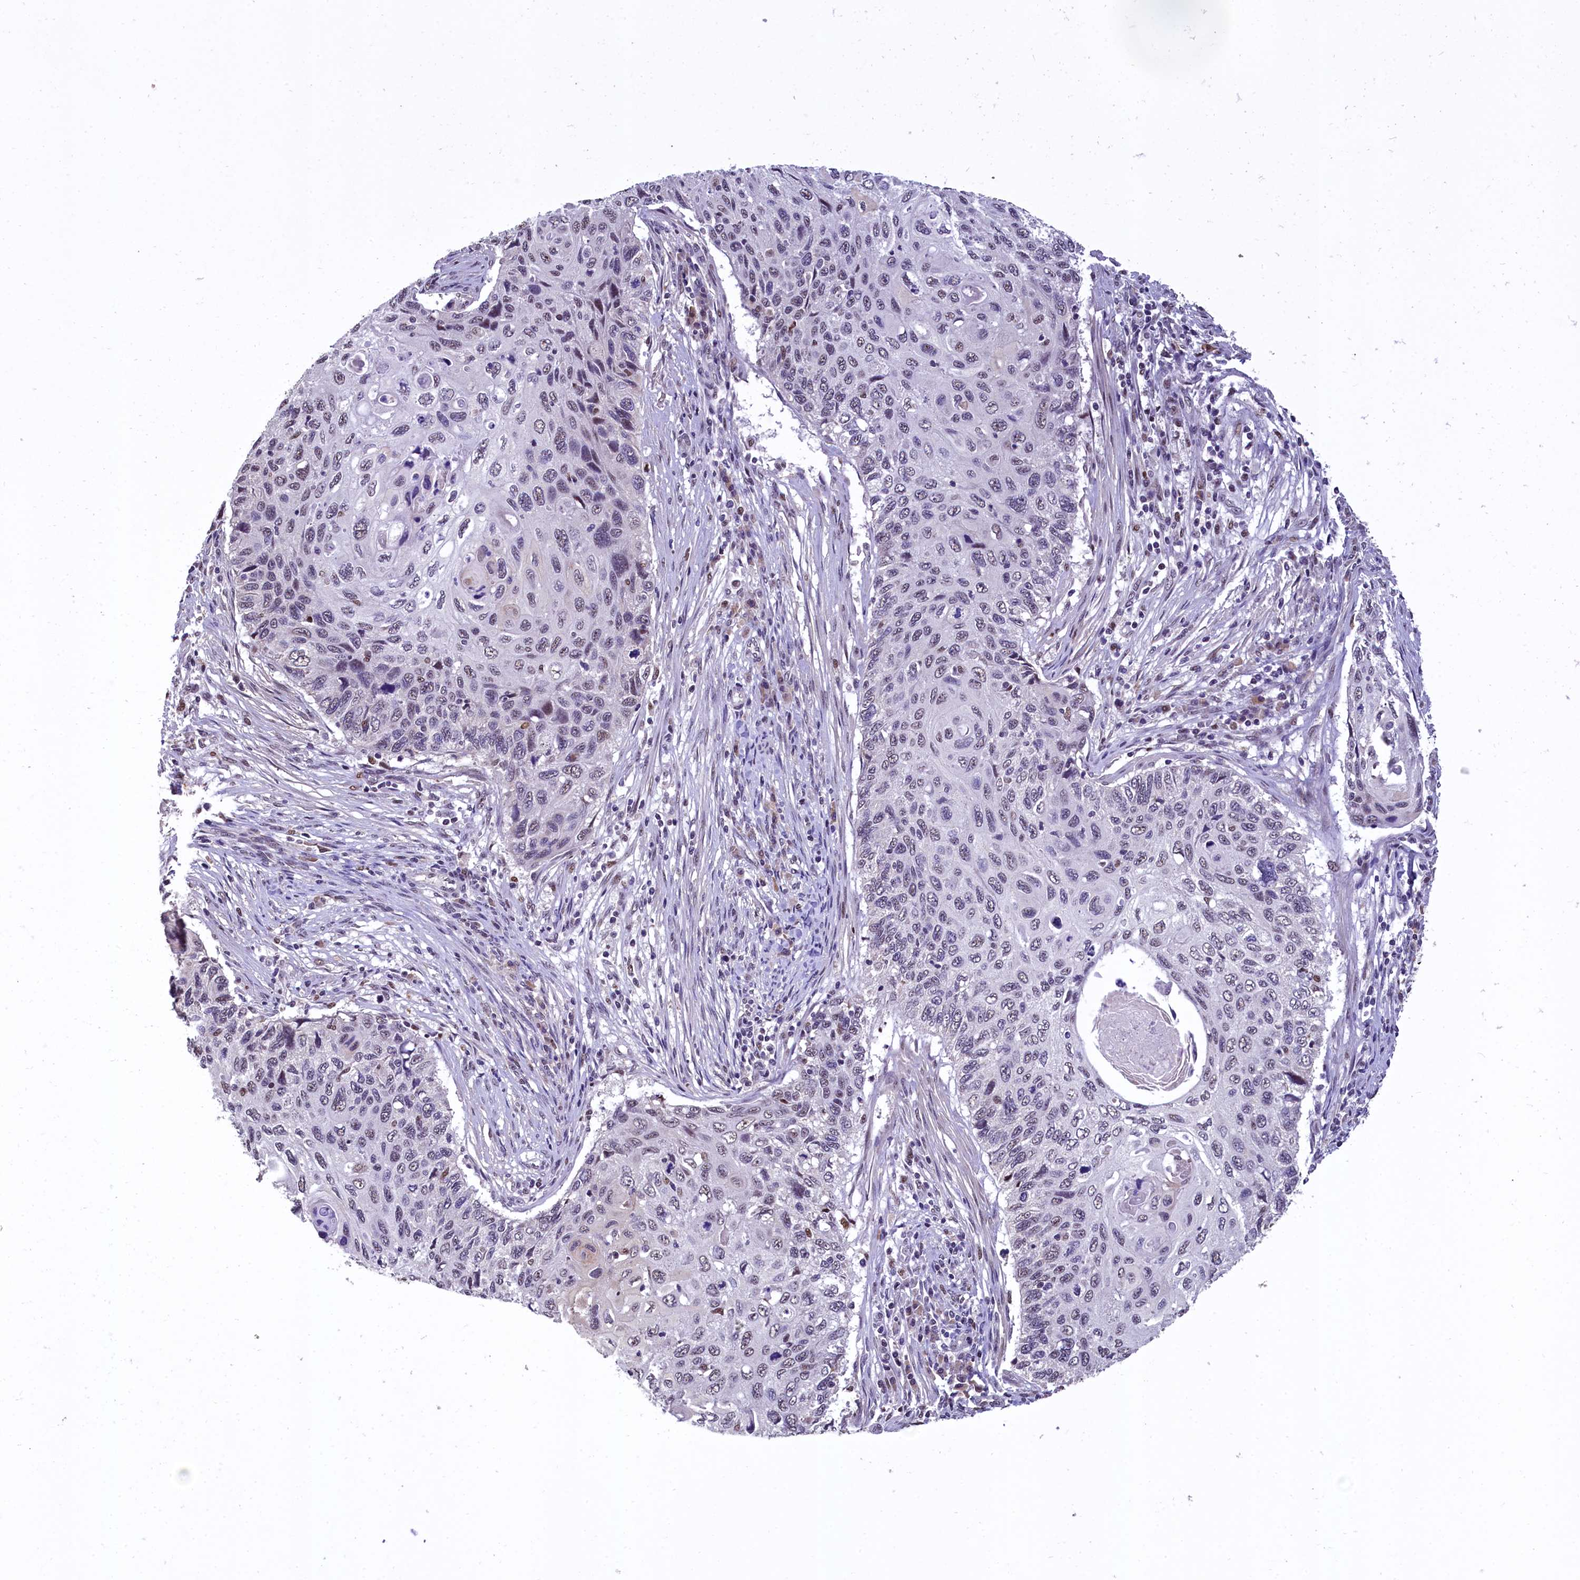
{"staining": {"intensity": "negative", "quantity": "none", "location": "none"}, "tissue": "cervical cancer", "cell_type": "Tumor cells", "image_type": "cancer", "snomed": [{"axis": "morphology", "description": "Squamous cell carcinoma, NOS"}, {"axis": "topography", "description": "Cervix"}], "caption": "The micrograph displays no staining of tumor cells in cervical cancer (squamous cell carcinoma). (DAB (3,3'-diaminobenzidine) IHC, high magnification).", "gene": "HECTD4", "patient": {"sex": "female", "age": 70}}